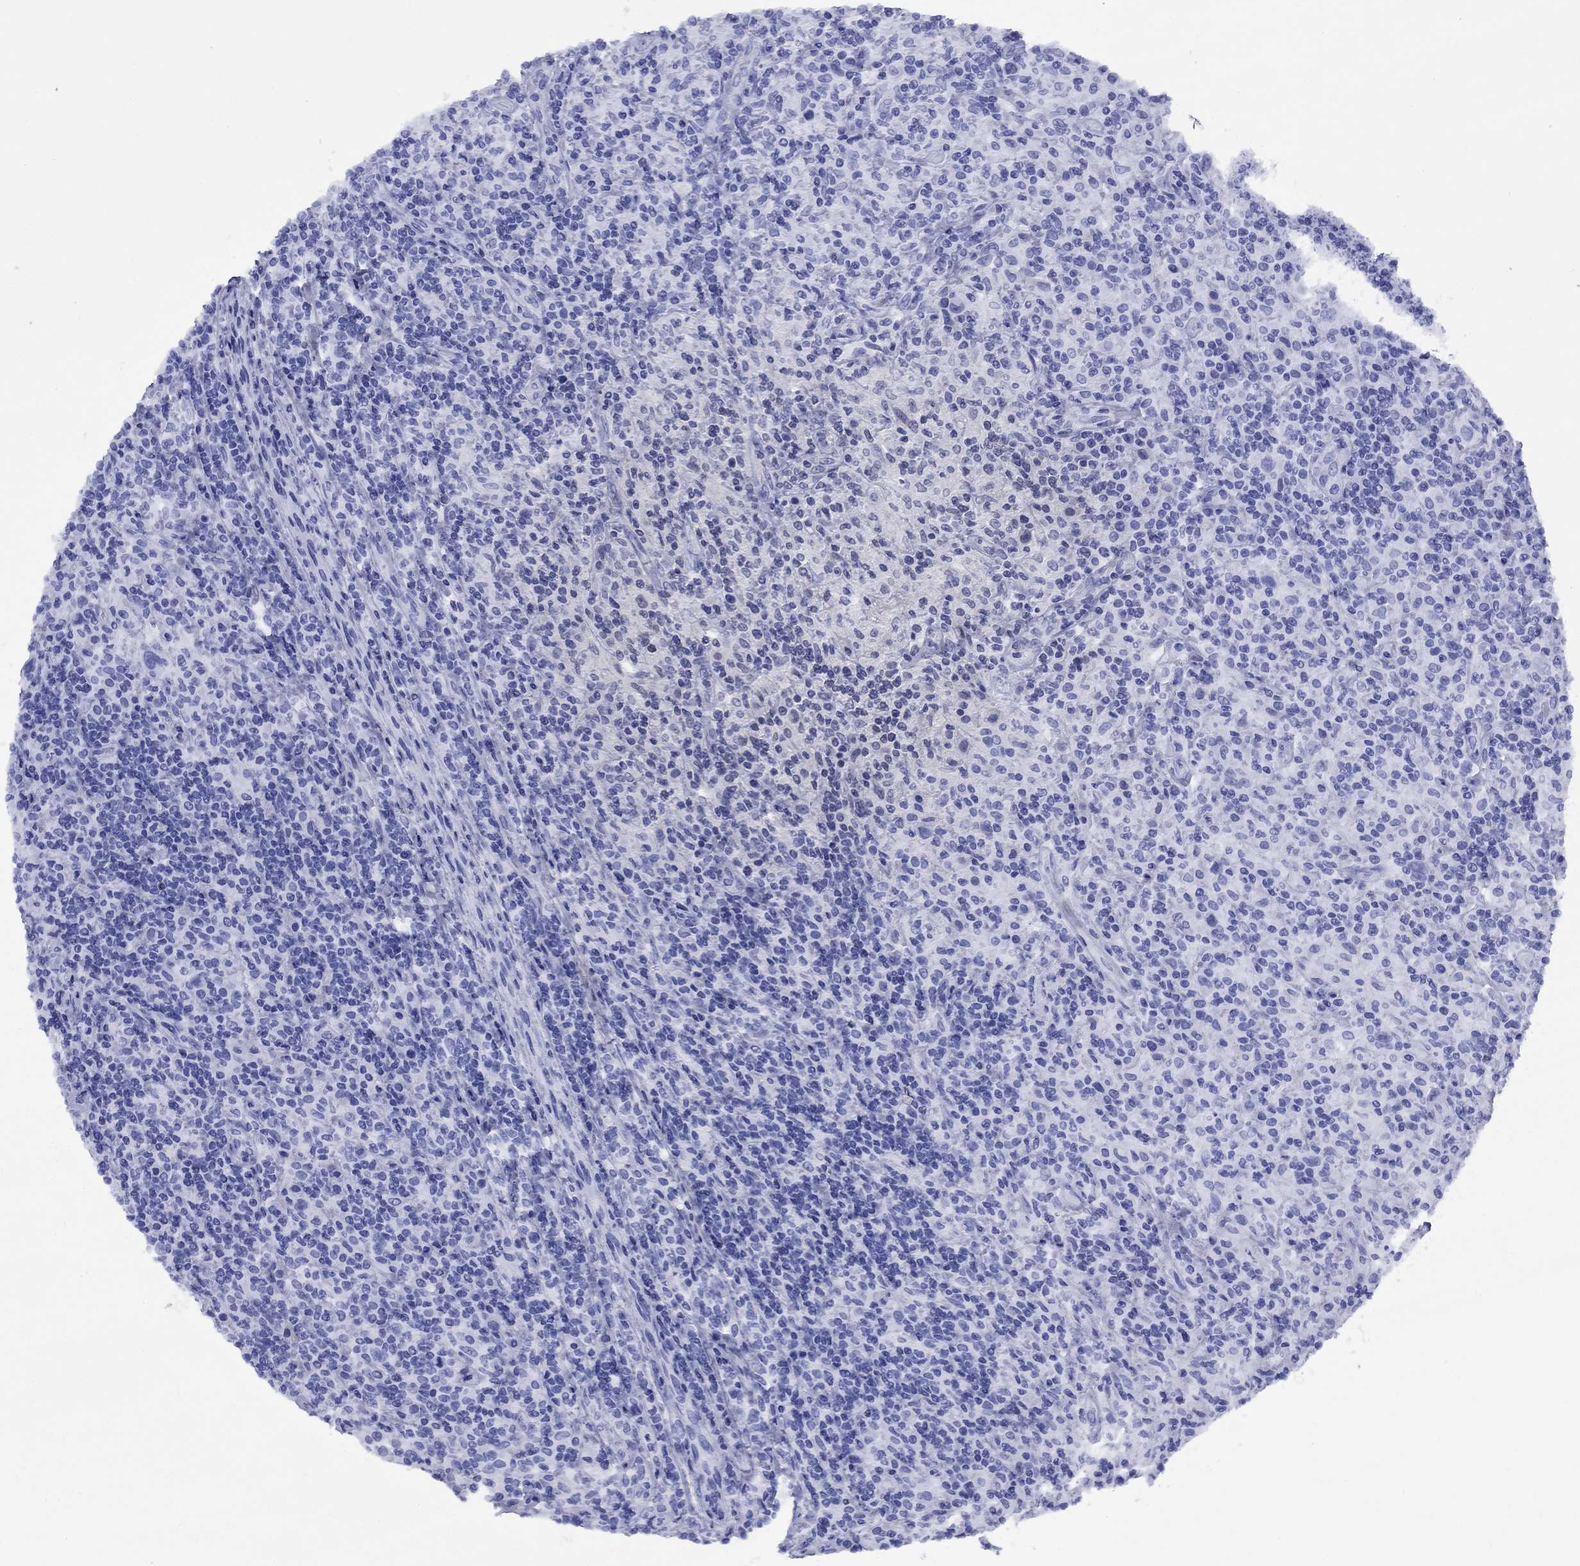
{"staining": {"intensity": "negative", "quantity": "none", "location": "none"}, "tissue": "lymphoma", "cell_type": "Tumor cells", "image_type": "cancer", "snomed": [{"axis": "morphology", "description": "Hodgkin's disease, NOS"}, {"axis": "topography", "description": "Lymph node"}], "caption": "Tumor cells are negative for protein expression in human Hodgkin's disease.", "gene": "APOA2", "patient": {"sex": "male", "age": 70}}